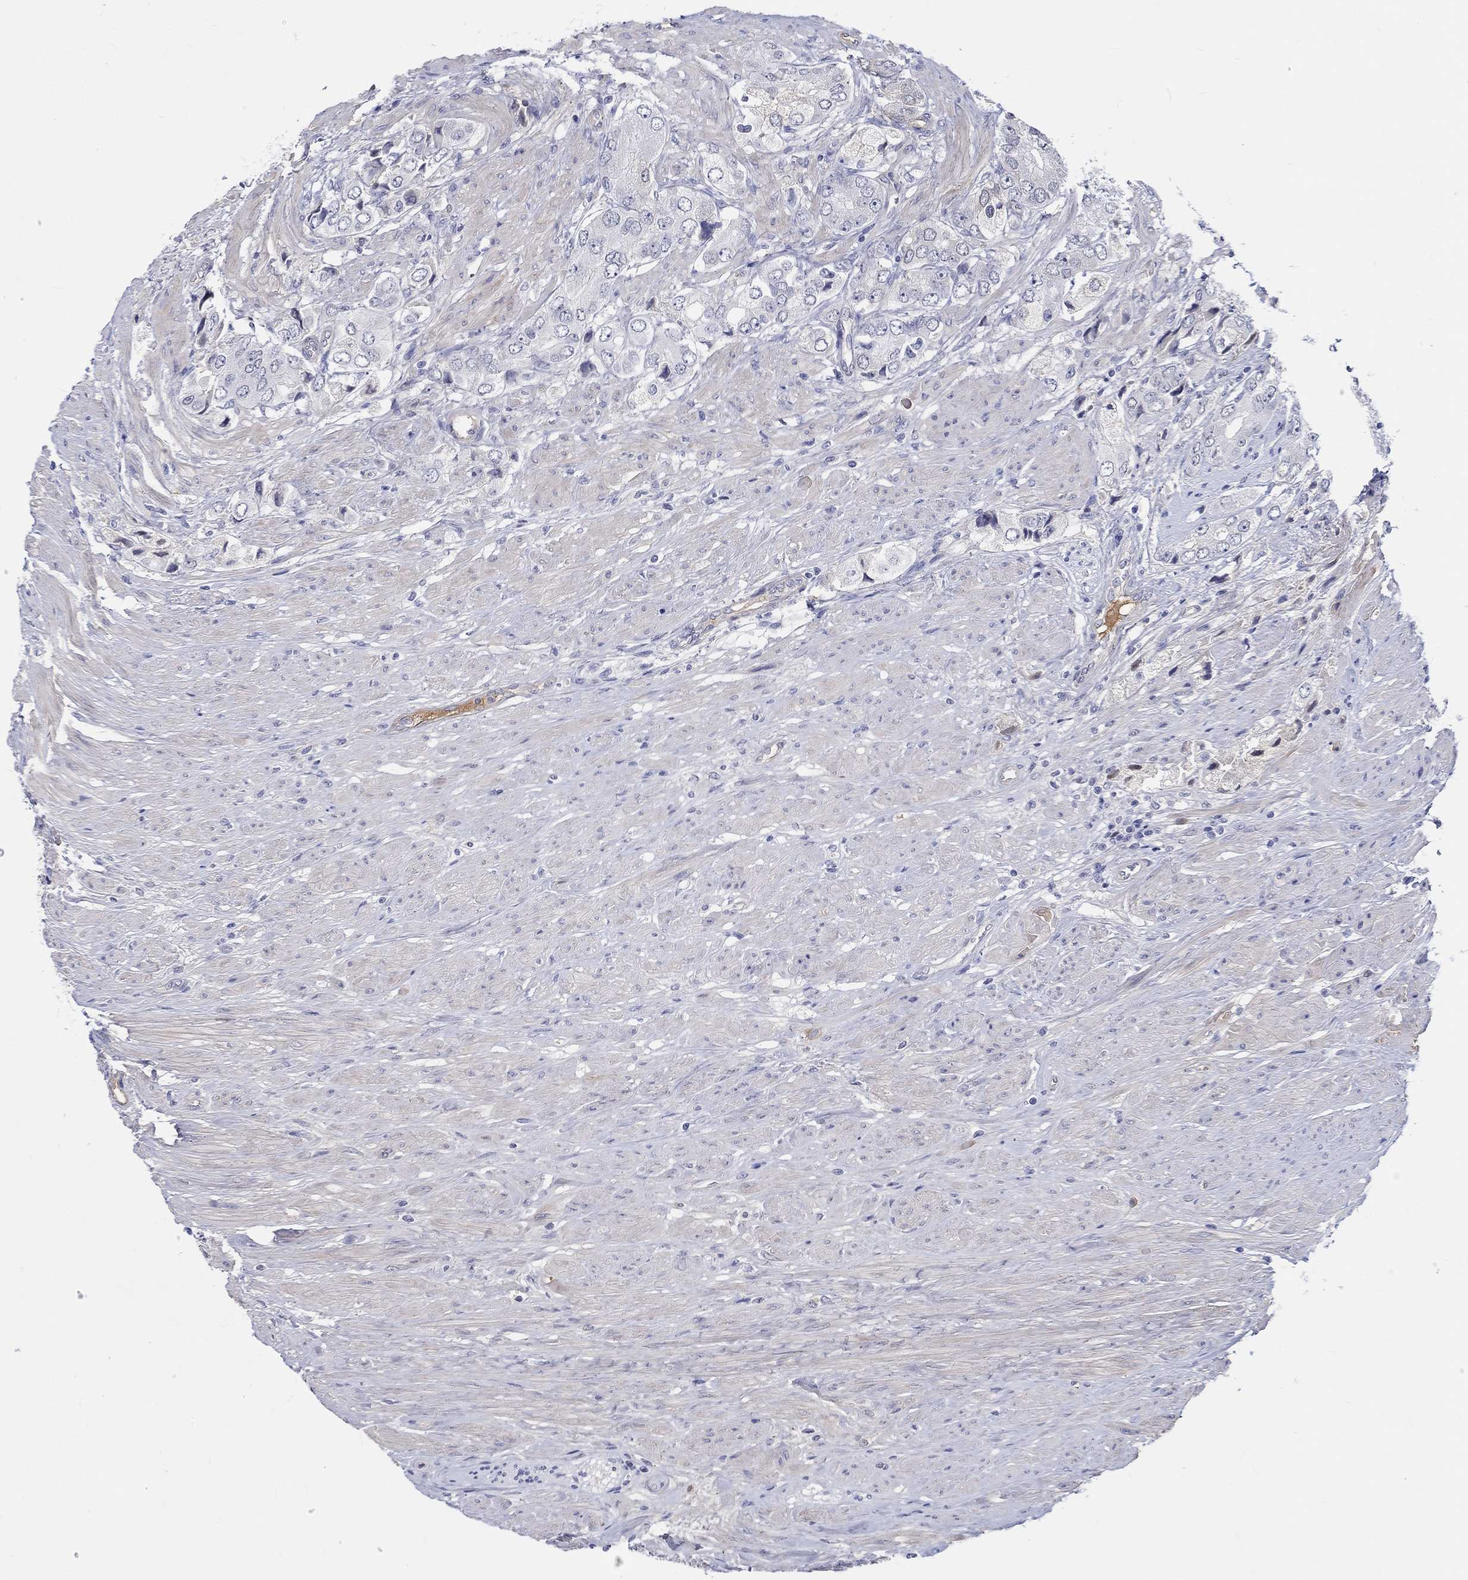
{"staining": {"intensity": "negative", "quantity": "none", "location": "none"}, "tissue": "prostate cancer", "cell_type": "Tumor cells", "image_type": "cancer", "snomed": [{"axis": "morphology", "description": "Adenocarcinoma, Low grade"}, {"axis": "topography", "description": "Prostate"}], "caption": "Immunohistochemistry histopathology image of neoplastic tissue: prostate low-grade adenocarcinoma stained with DAB exhibits no significant protein positivity in tumor cells.", "gene": "CDY2B", "patient": {"sex": "male", "age": 69}}